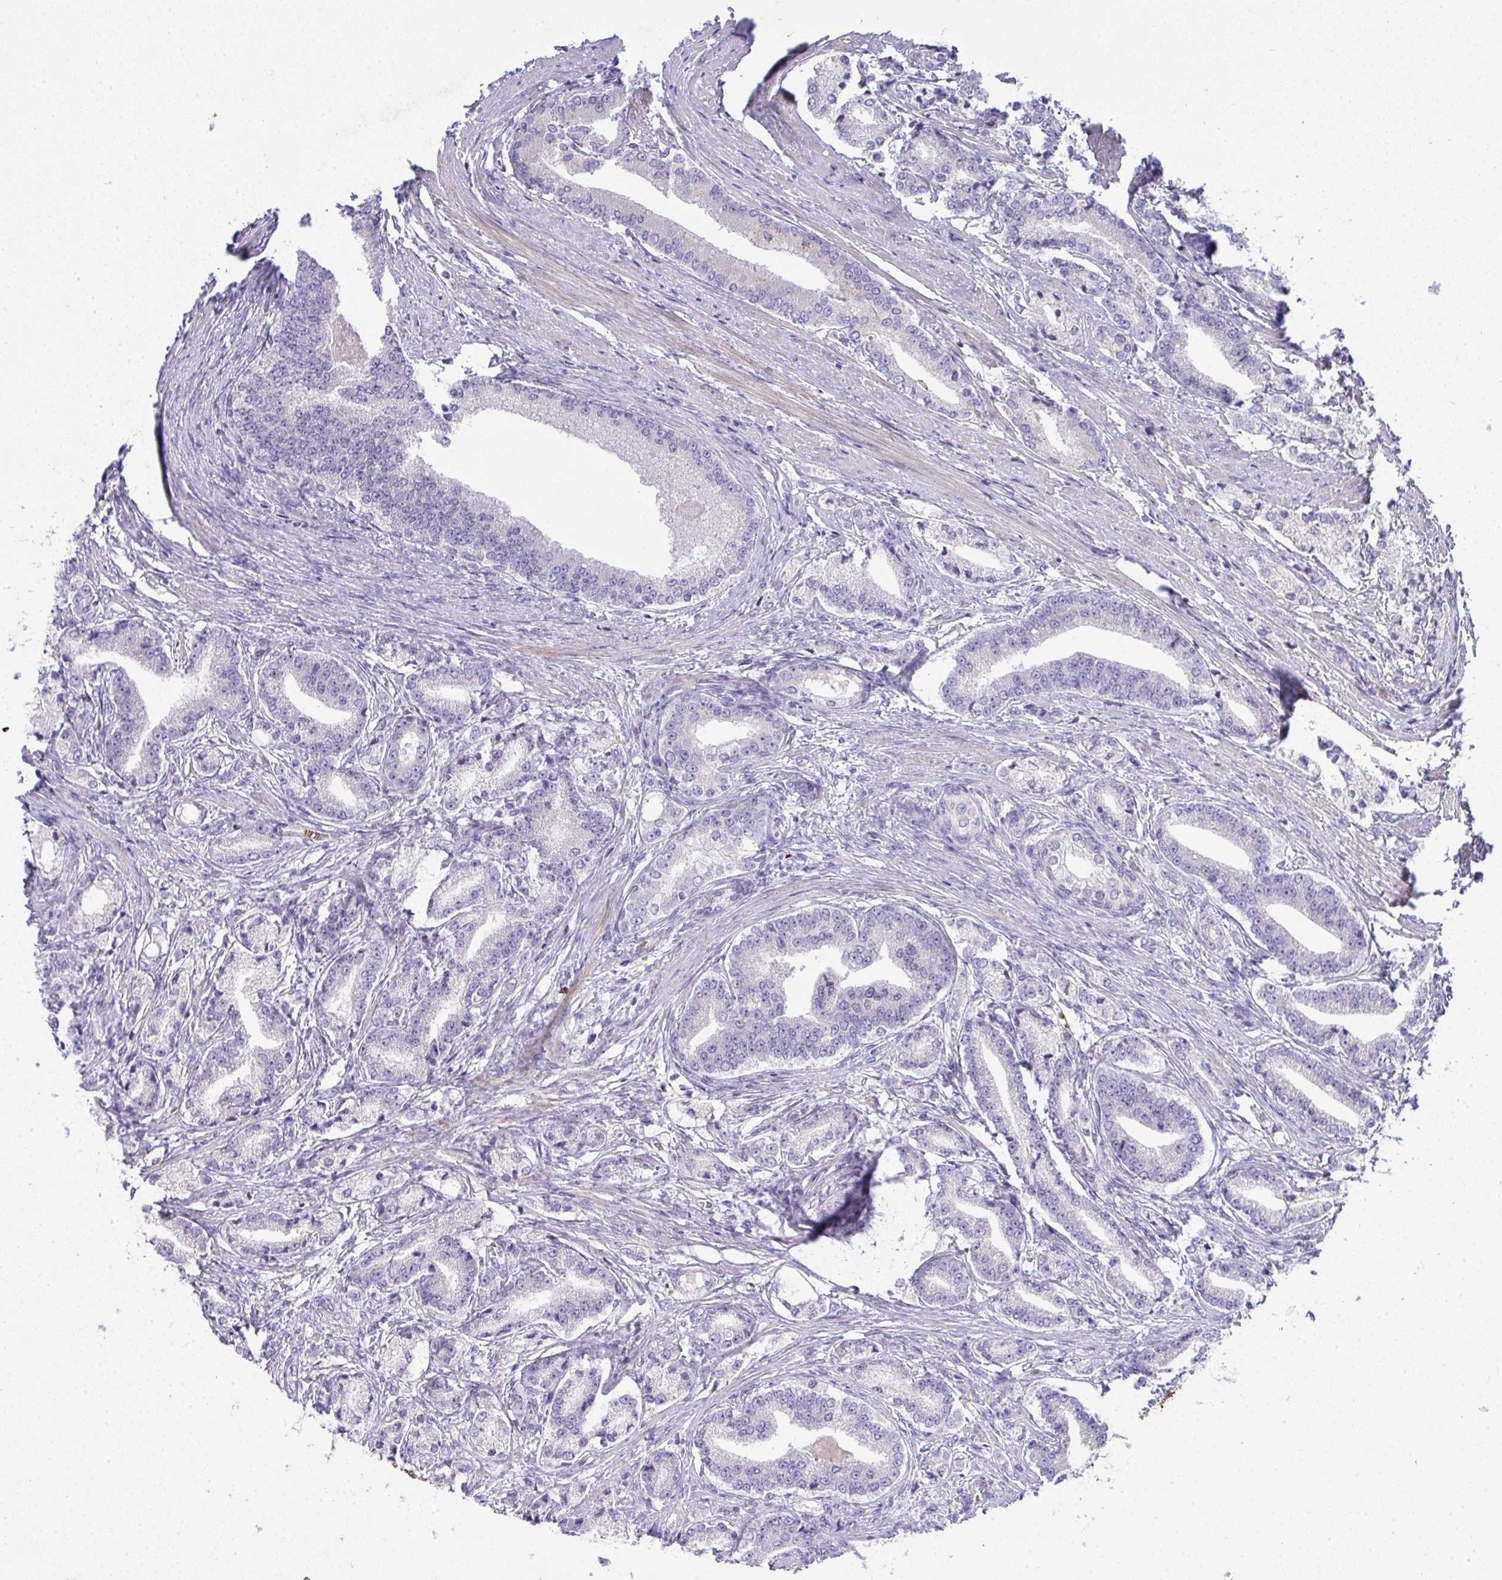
{"staining": {"intensity": "negative", "quantity": "none", "location": "none"}, "tissue": "prostate cancer", "cell_type": "Tumor cells", "image_type": "cancer", "snomed": [{"axis": "morphology", "description": "Adenocarcinoma, High grade"}, {"axis": "topography", "description": "Prostate and seminal vesicle, NOS"}], "caption": "The histopathology image demonstrates no significant positivity in tumor cells of adenocarcinoma (high-grade) (prostate).", "gene": "SPTB", "patient": {"sex": "male", "age": 61}}